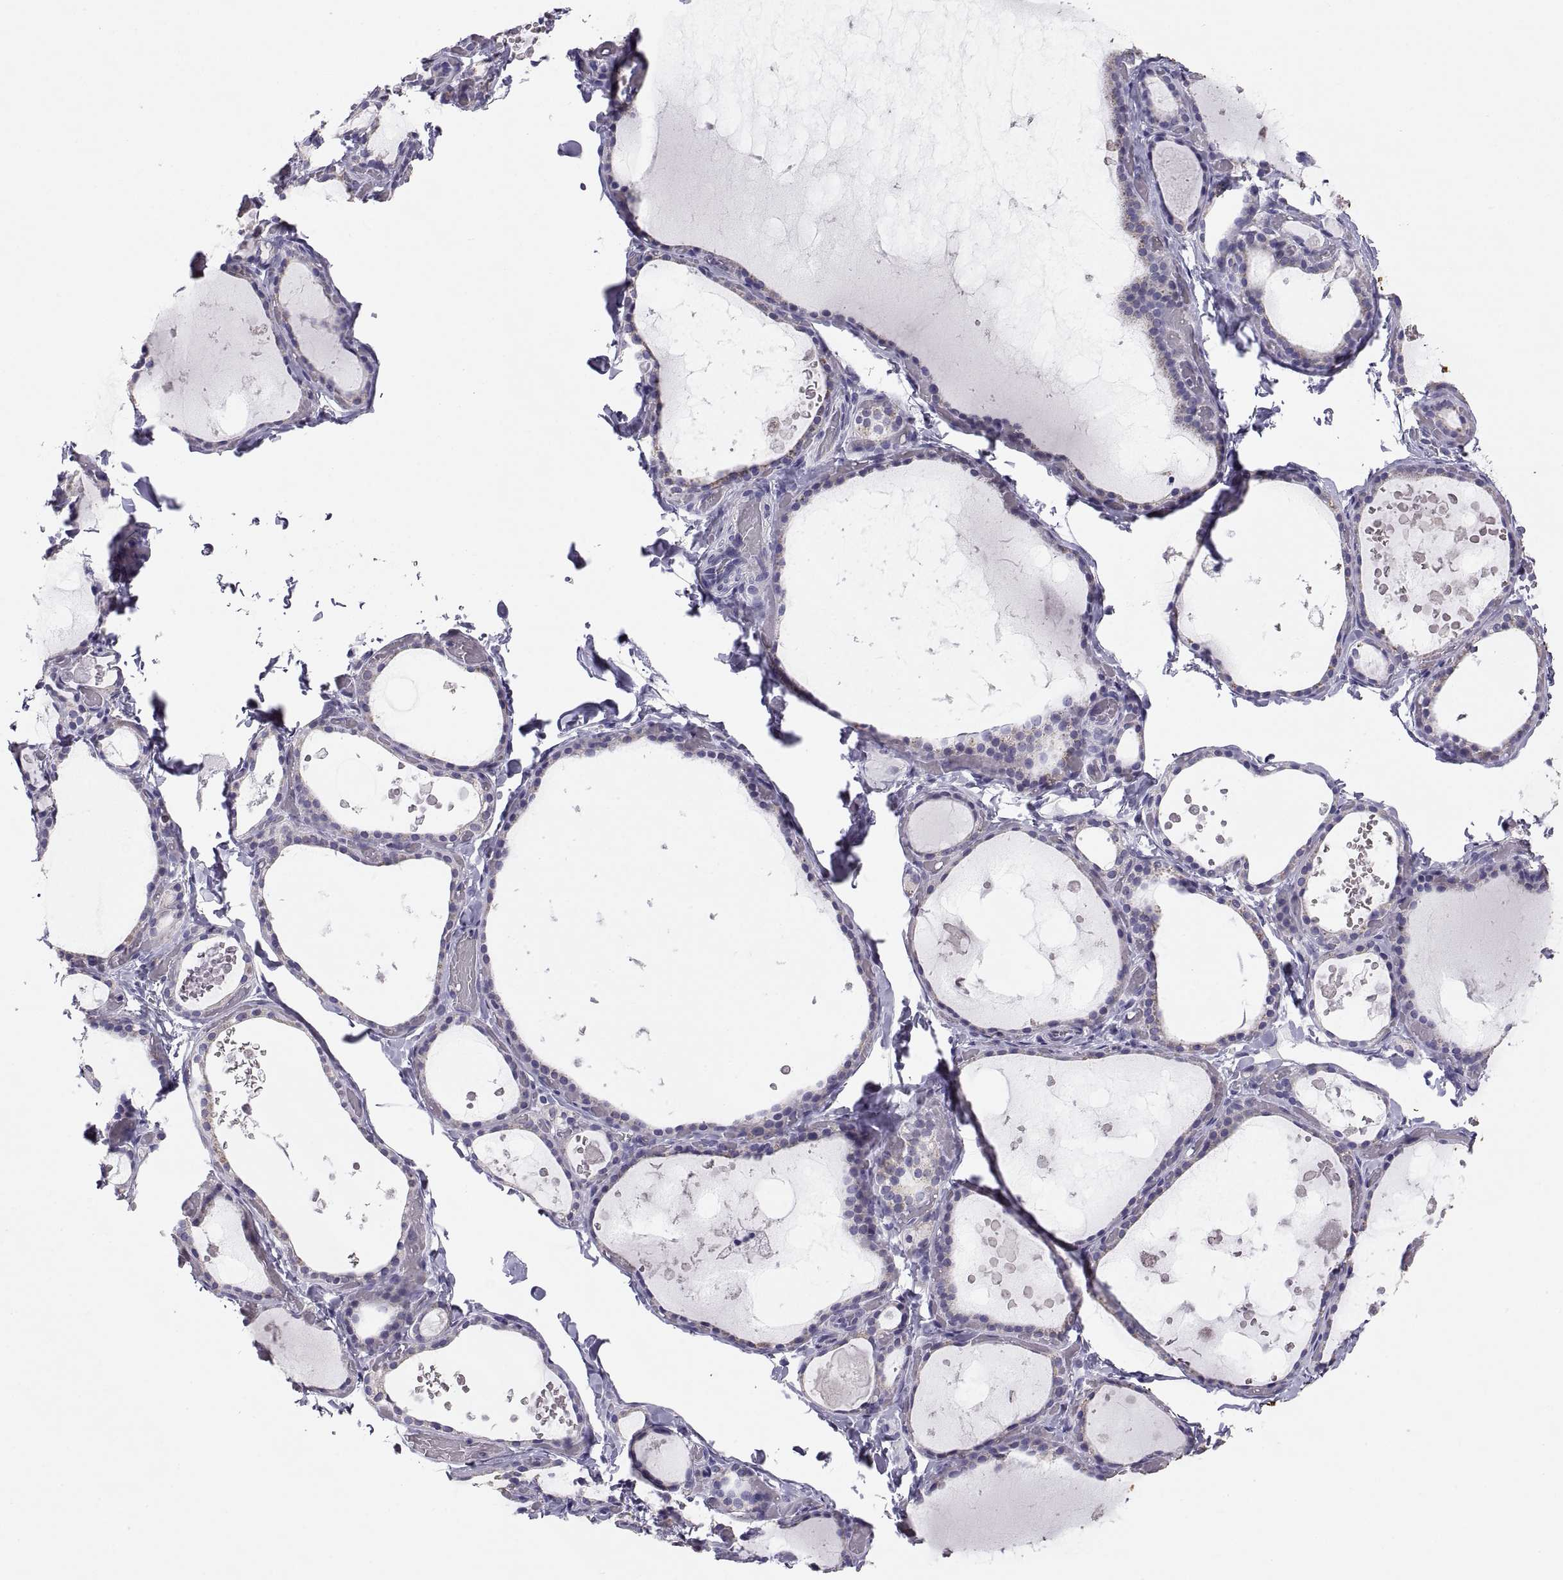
{"staining": {"intensity": "negative", "quantity": "none", "location": "none"}, "tissue": "thyroid gland", "cell_type": "Glandular cells", "image_type": "normal", "snomed": [{"axis": "morphology", "description": "Normal tissue, NOS"}, {"axis": "topography", "description": "Thyroid gland"}], "caption": "DAB (3,3'-diaminobenzidine) immunohistochemical staining of unremarkable human thyroid gland demonstrates no significant staining in glandular cells.", "gene": "TNNC1", "patient": {"sex": "female", "age": 56}}